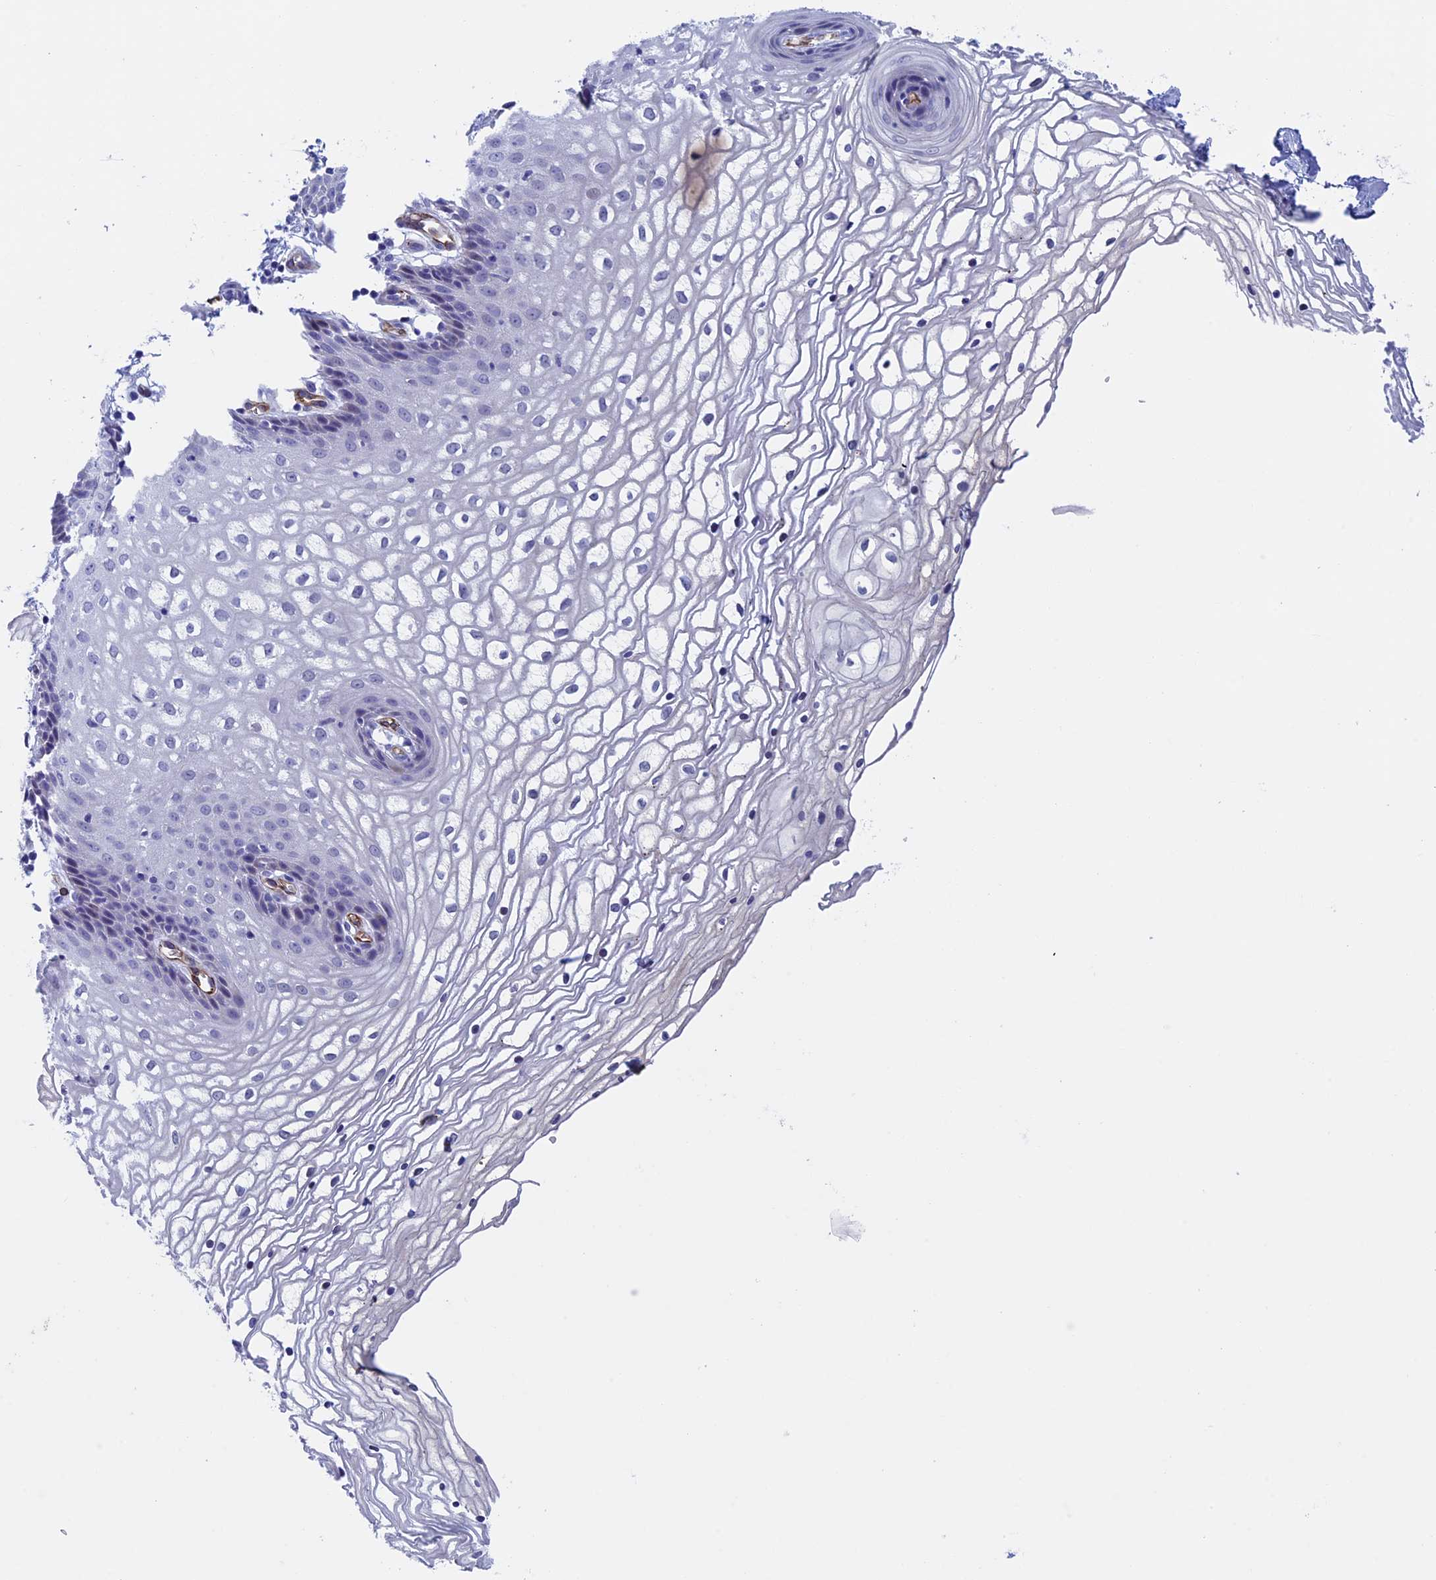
{"staining": {"intensity": "negative", "quantity": "none", "location": "none"}, "tissue": "vagina", "cell_type": "Squamous epithelial cells", "image_type": "normal", "snomed": [{"axis": "morphology", "description": "Normal tissue, NOS"}, {"axis": "topography", "description": "Vagina"}], "caption": "IHC photomicrograph of normal vagina: vagina stained with DAB exhibits no significant protein staining in squamous epithelial cells. (DAB (3,3'-diaminobenzidine) IHC visualized using brightfield microscopy, high magnification).", "gene": "INSYN1", "patient": {"sex": "female", "age": 34}}